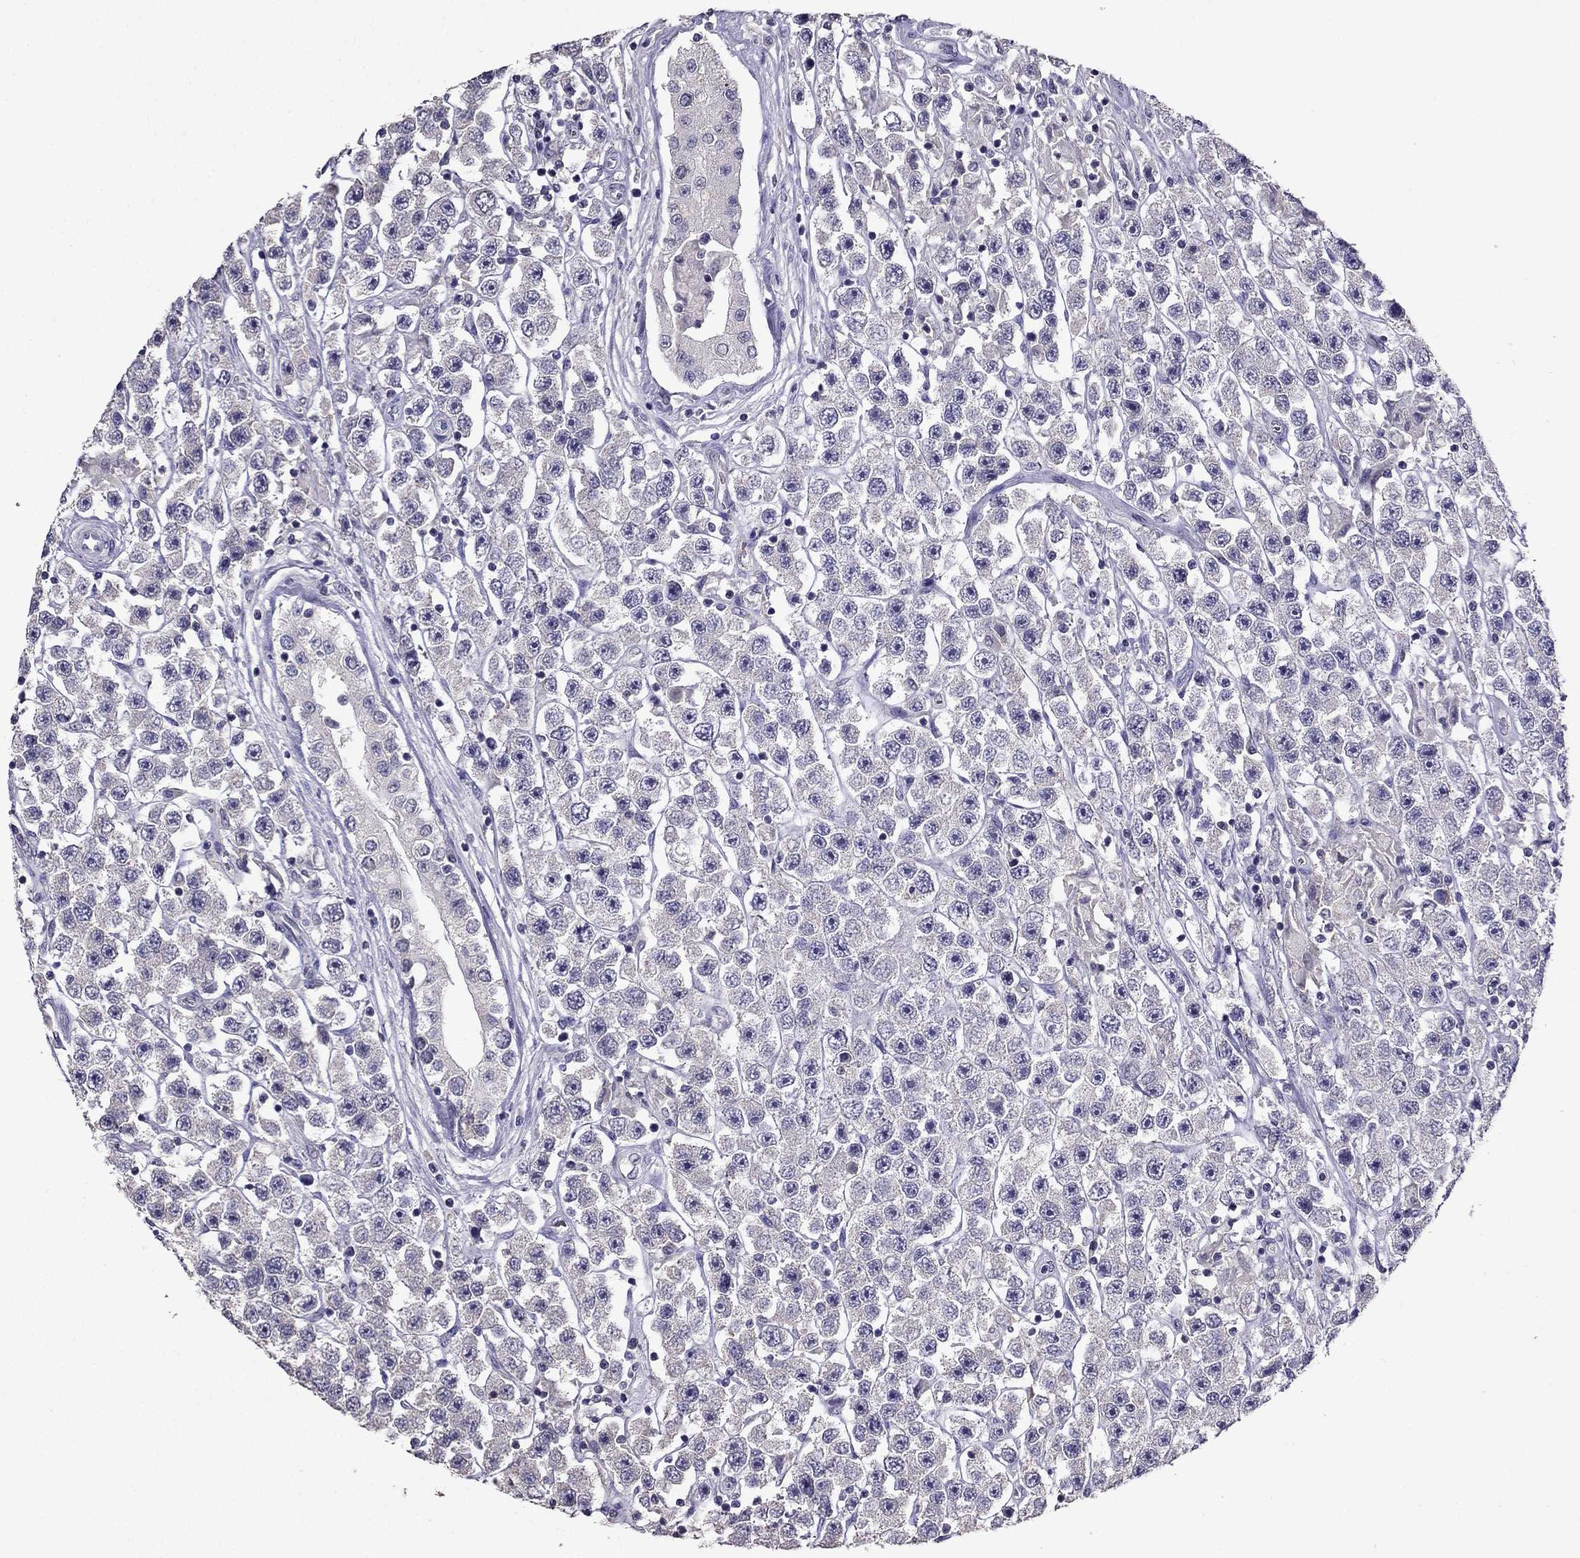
{"staining": {"intensity": "negative", "quantity": "none", "location": "none"}, "tissue": "testis cancer", "cell_type": "Tumor cells", "image_type": "cancer", "snomed": [{"axis": "morphology", "description": "Seminoma, NOS"}, {"axis": "topography", "description": "Testis"}], "caption": "DAB (3,3'-diaminobenzidine) immunohistochemical staining of testis seminoma displays no significant expression in tumor cells.", "gene": "RFLNB", "patient": {"sex": "male", "age": 45}}